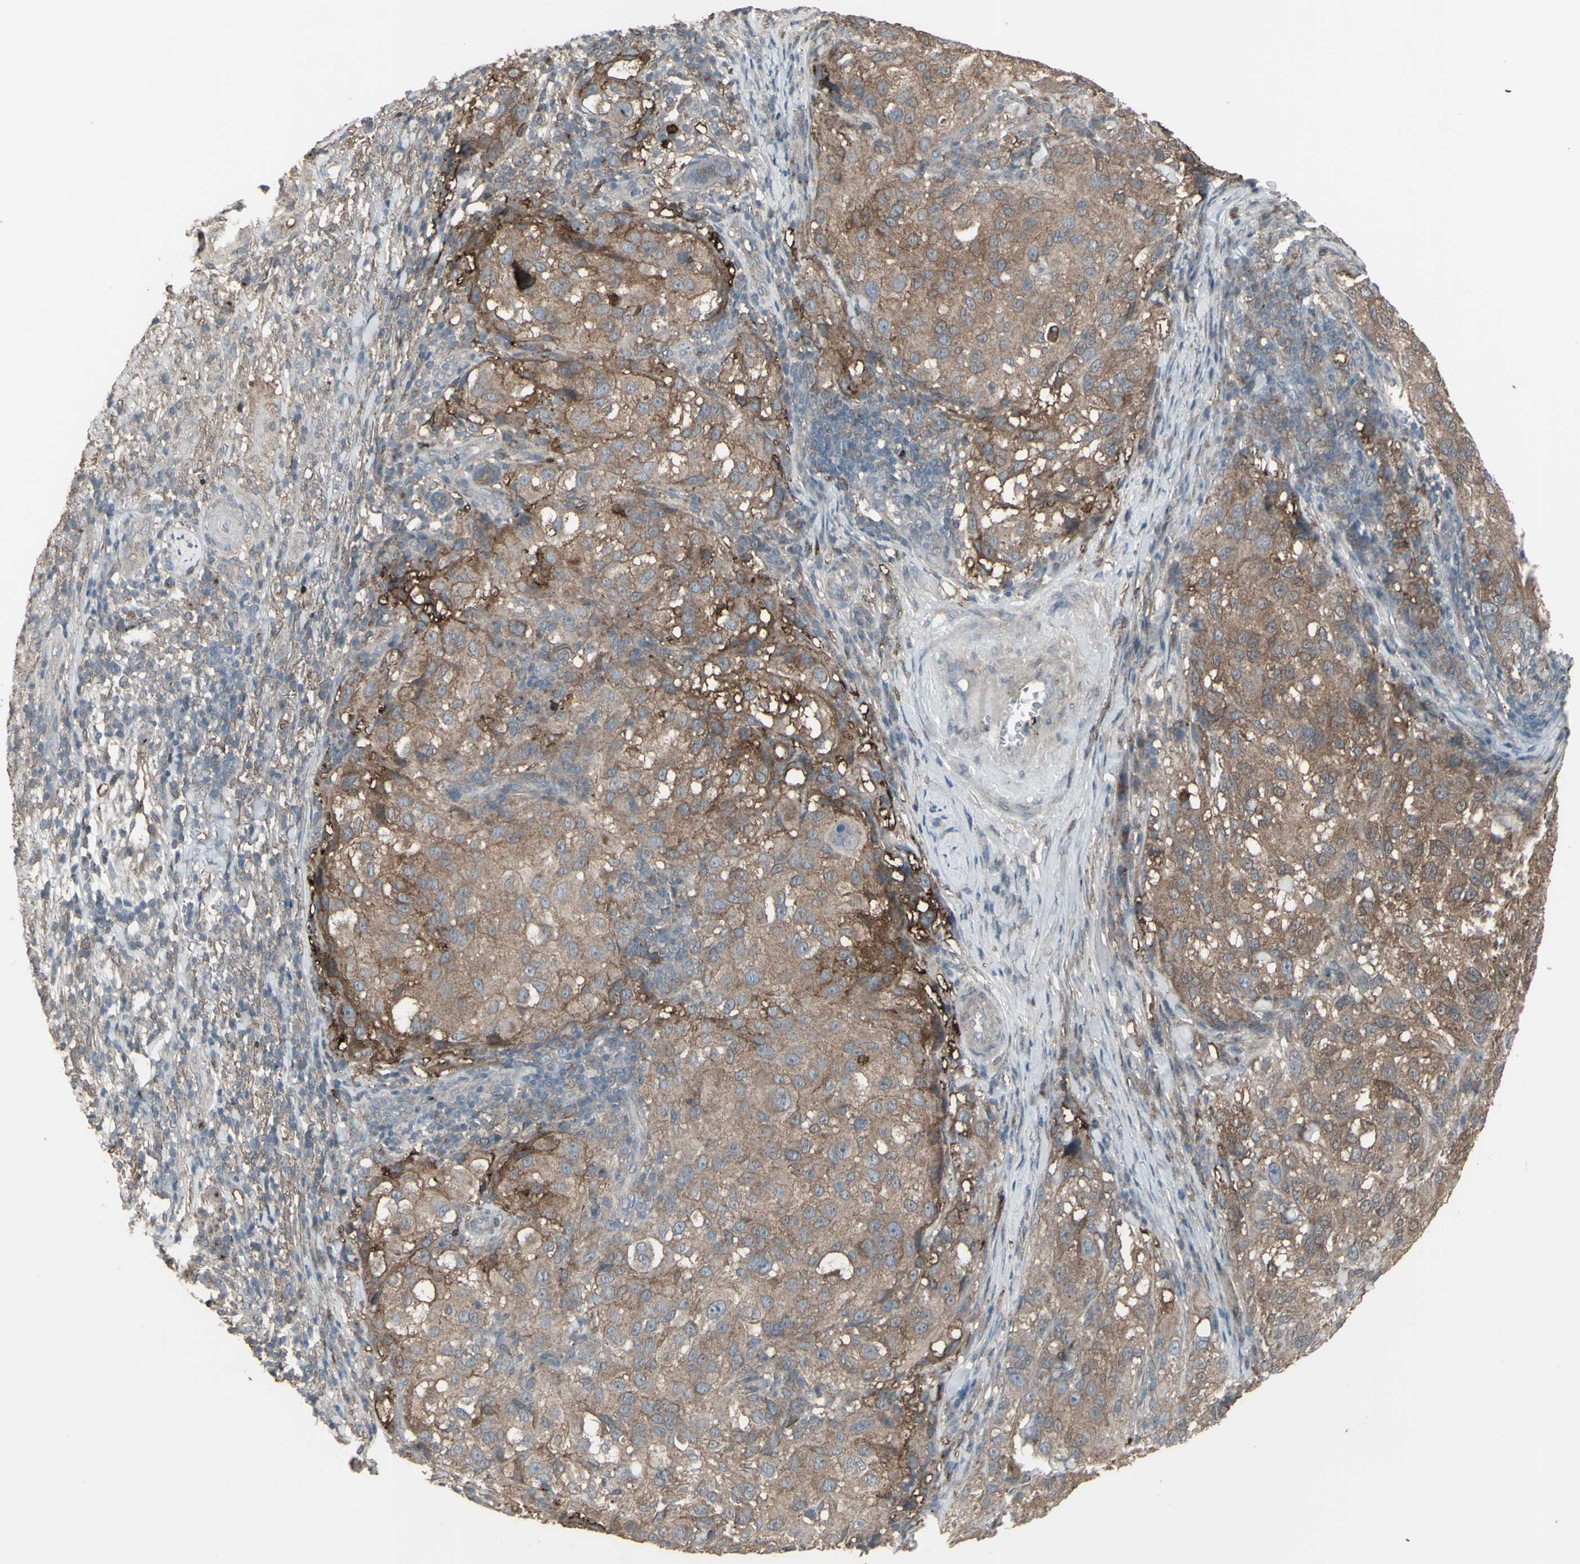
{"staining": {"intensity": "moderate", "quantity": ">75%", "location": "cytoplasmic/membranous"}, "tissue": "melanoma", "cell_type": "Tumor cells", "image_type": "cancer", "snomed": [{"axis": "morphology", "description": "Necrosis, NOS"}, {"axis": "morphology", "description": "Malignant melanoma, NOS"}, {"axis": "topography", "description": "Skin"}], "caption": "IHC image of neoplastic tissue: melanoma stained using immunohistochemistry (IHC) demonstrates medium levels of moderate protein expression localized specifically in the cytoplasmic/membranous of tumor cells, appearing as a cytoplasmic/membranous brown color.", "gene": "SMO", "patient": {"sex": "female", "age": 87}}